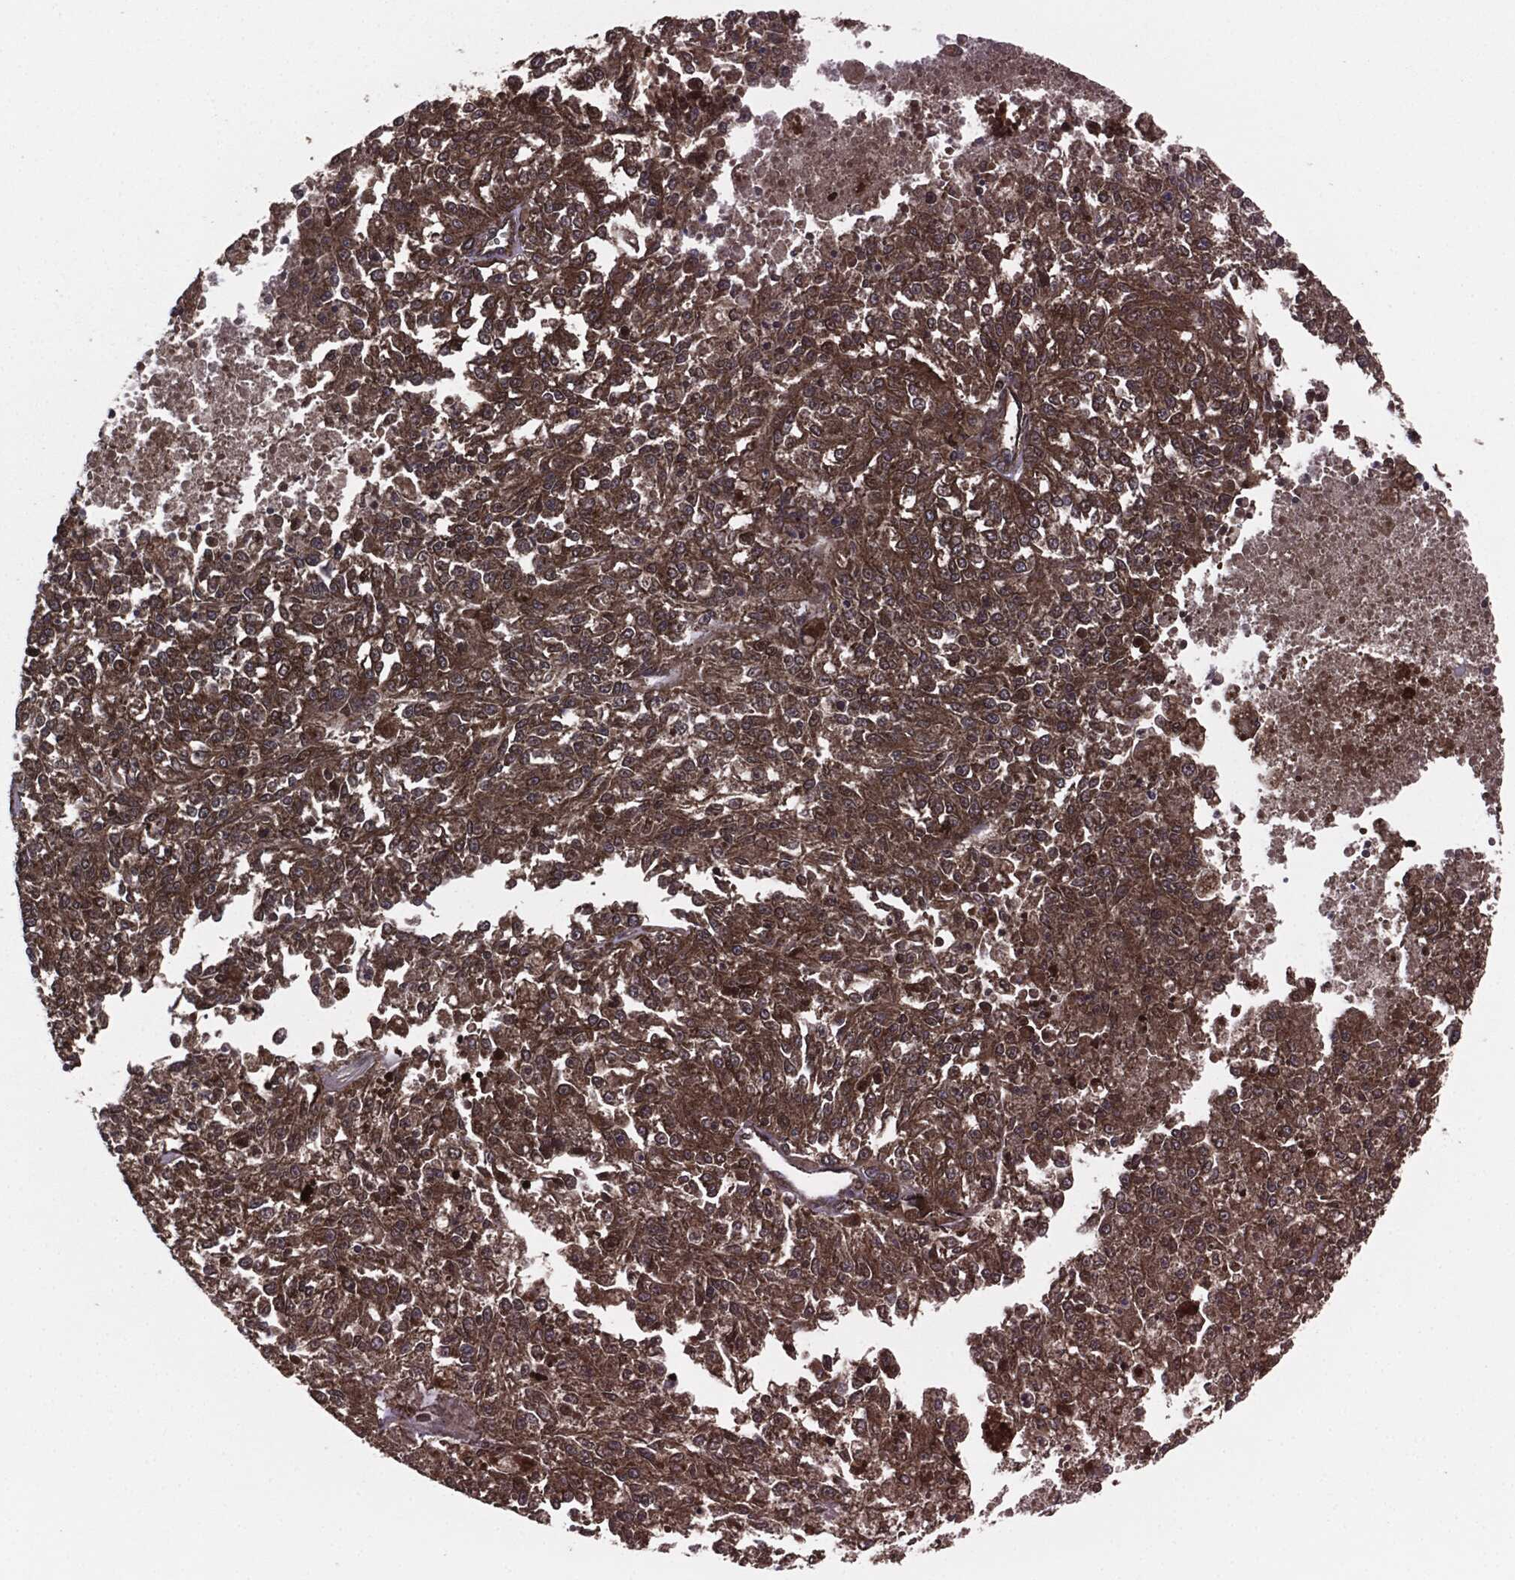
{"staining": {"intensity": "moderate", "quantity": ">75%", "location": "cytoplasmic/membranous"}, "tissue": "melanoma", "cell_type": "Tumor cells", "image_type": "cancer", "snomed": [{"axis": "morphology", "description": "Malignant melanoma, Metastatic site"}, {"axis": "topography", "description": "Lymph node"}], "caption": "A histopathology image showing moderate cytoplasmic/membranous staining in about >75% of tumor cells in melanoma, as visualized by brown immunohistochemical staining.", "gene": "RAP1GDS1", "patient": {"sex": "female", "age": 64}}